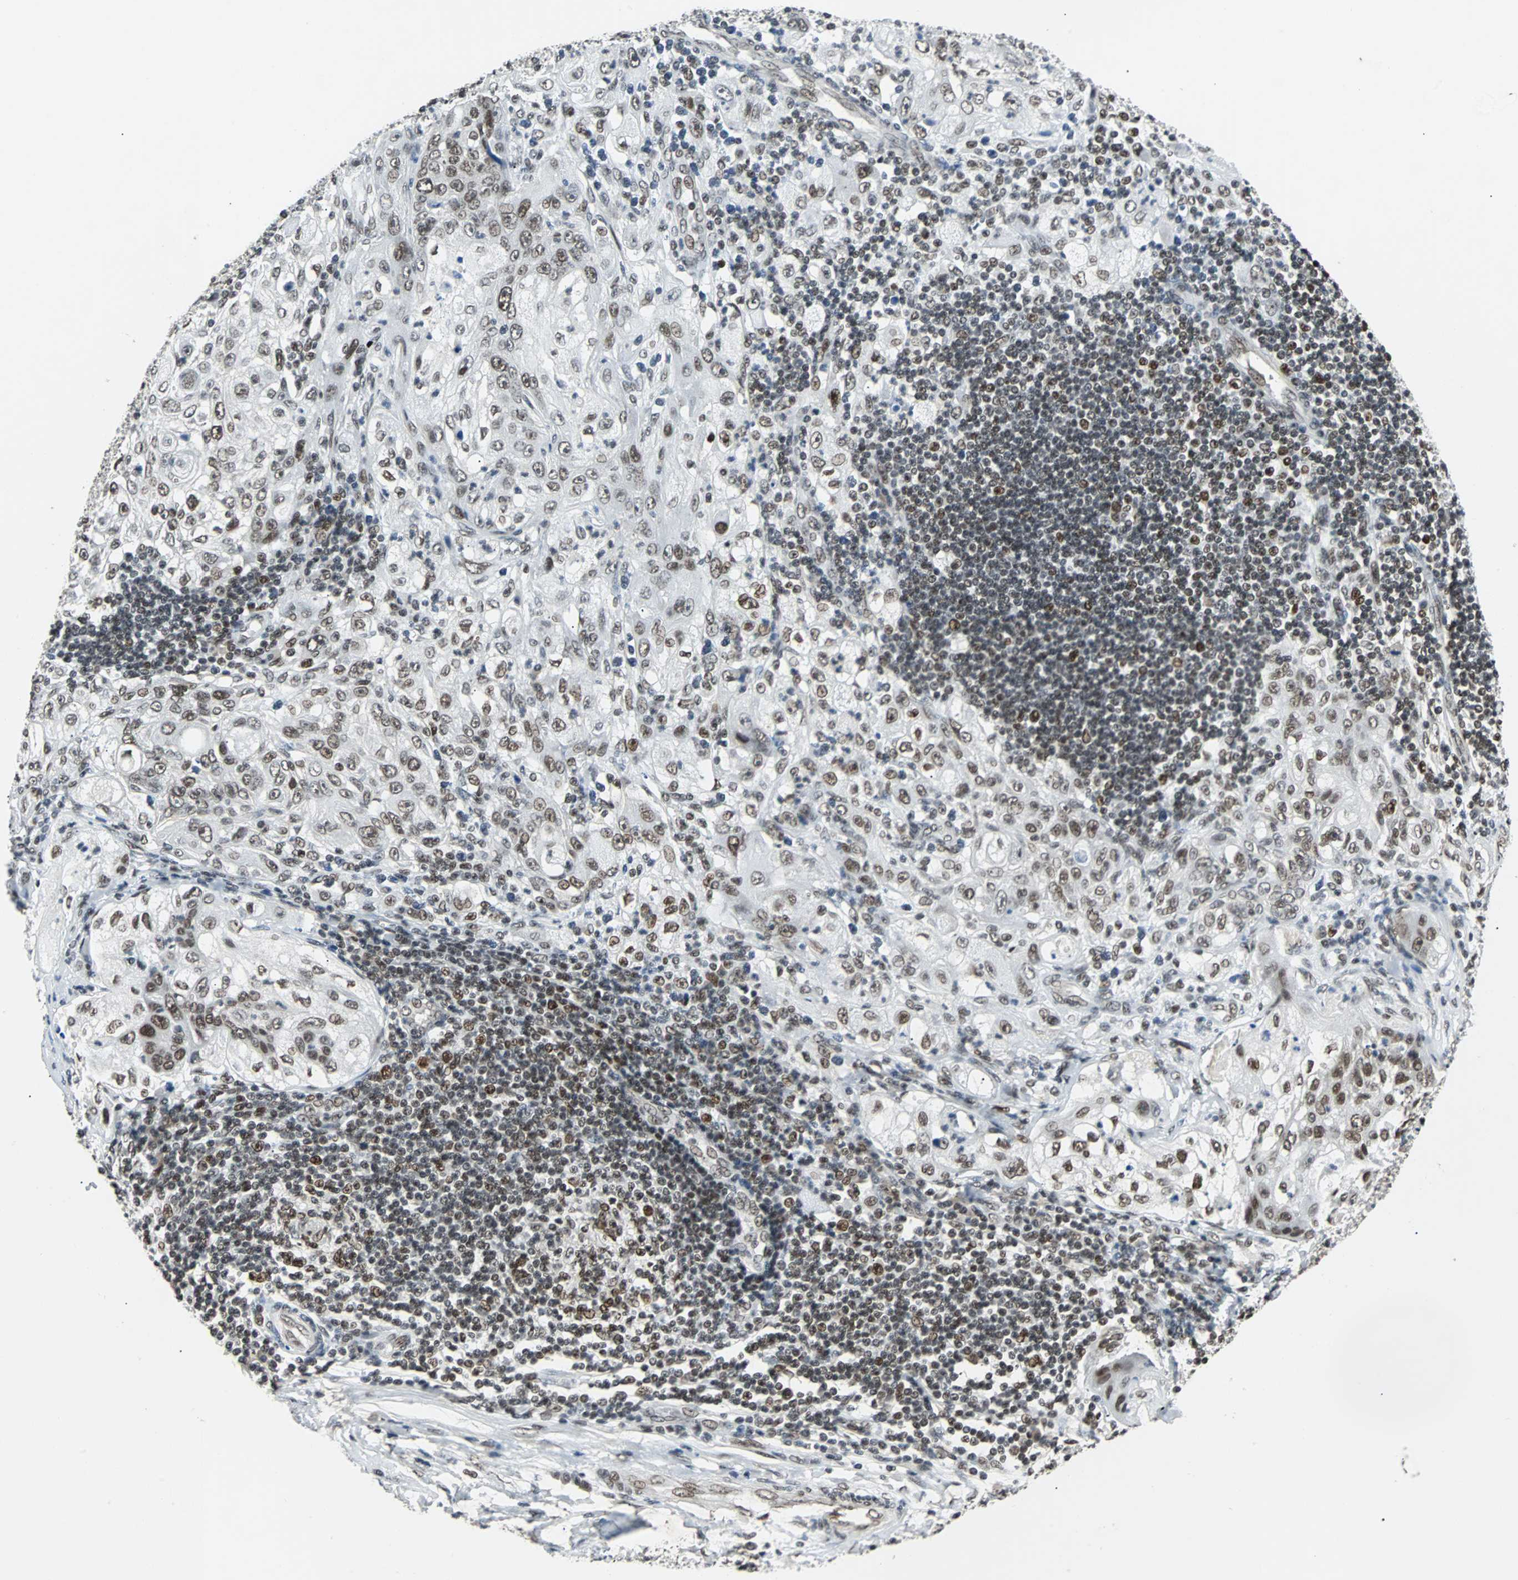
{"staining": {"intensity": "moderate", "quantity": ">75%", "location": "nuclear"}, "tissue": "lung cancer", "cell_type": "Tumor cells", "image_type": "cancer", "snomed": [{"axis": "morphology", "description": "Inflammation, NOS"}, {"axis": "morphology", "description": "Squamous cell carcinoma, NOS"}, {"axis": "topography", "description": "Lymph node"}, {"axis": "topography", "description": "Soft tissue"}, {"axis": "topography", "description": "Lung"}], "caption": "This histopathology image shows immunohistochemistry (IHC) staining of human lung squamous cell carcinoma, with medium moderate nuclear positivity in about >75% of tumor cells.", "gene": "GATAD2A", "patient": {"sex": "male", "age": 66}}